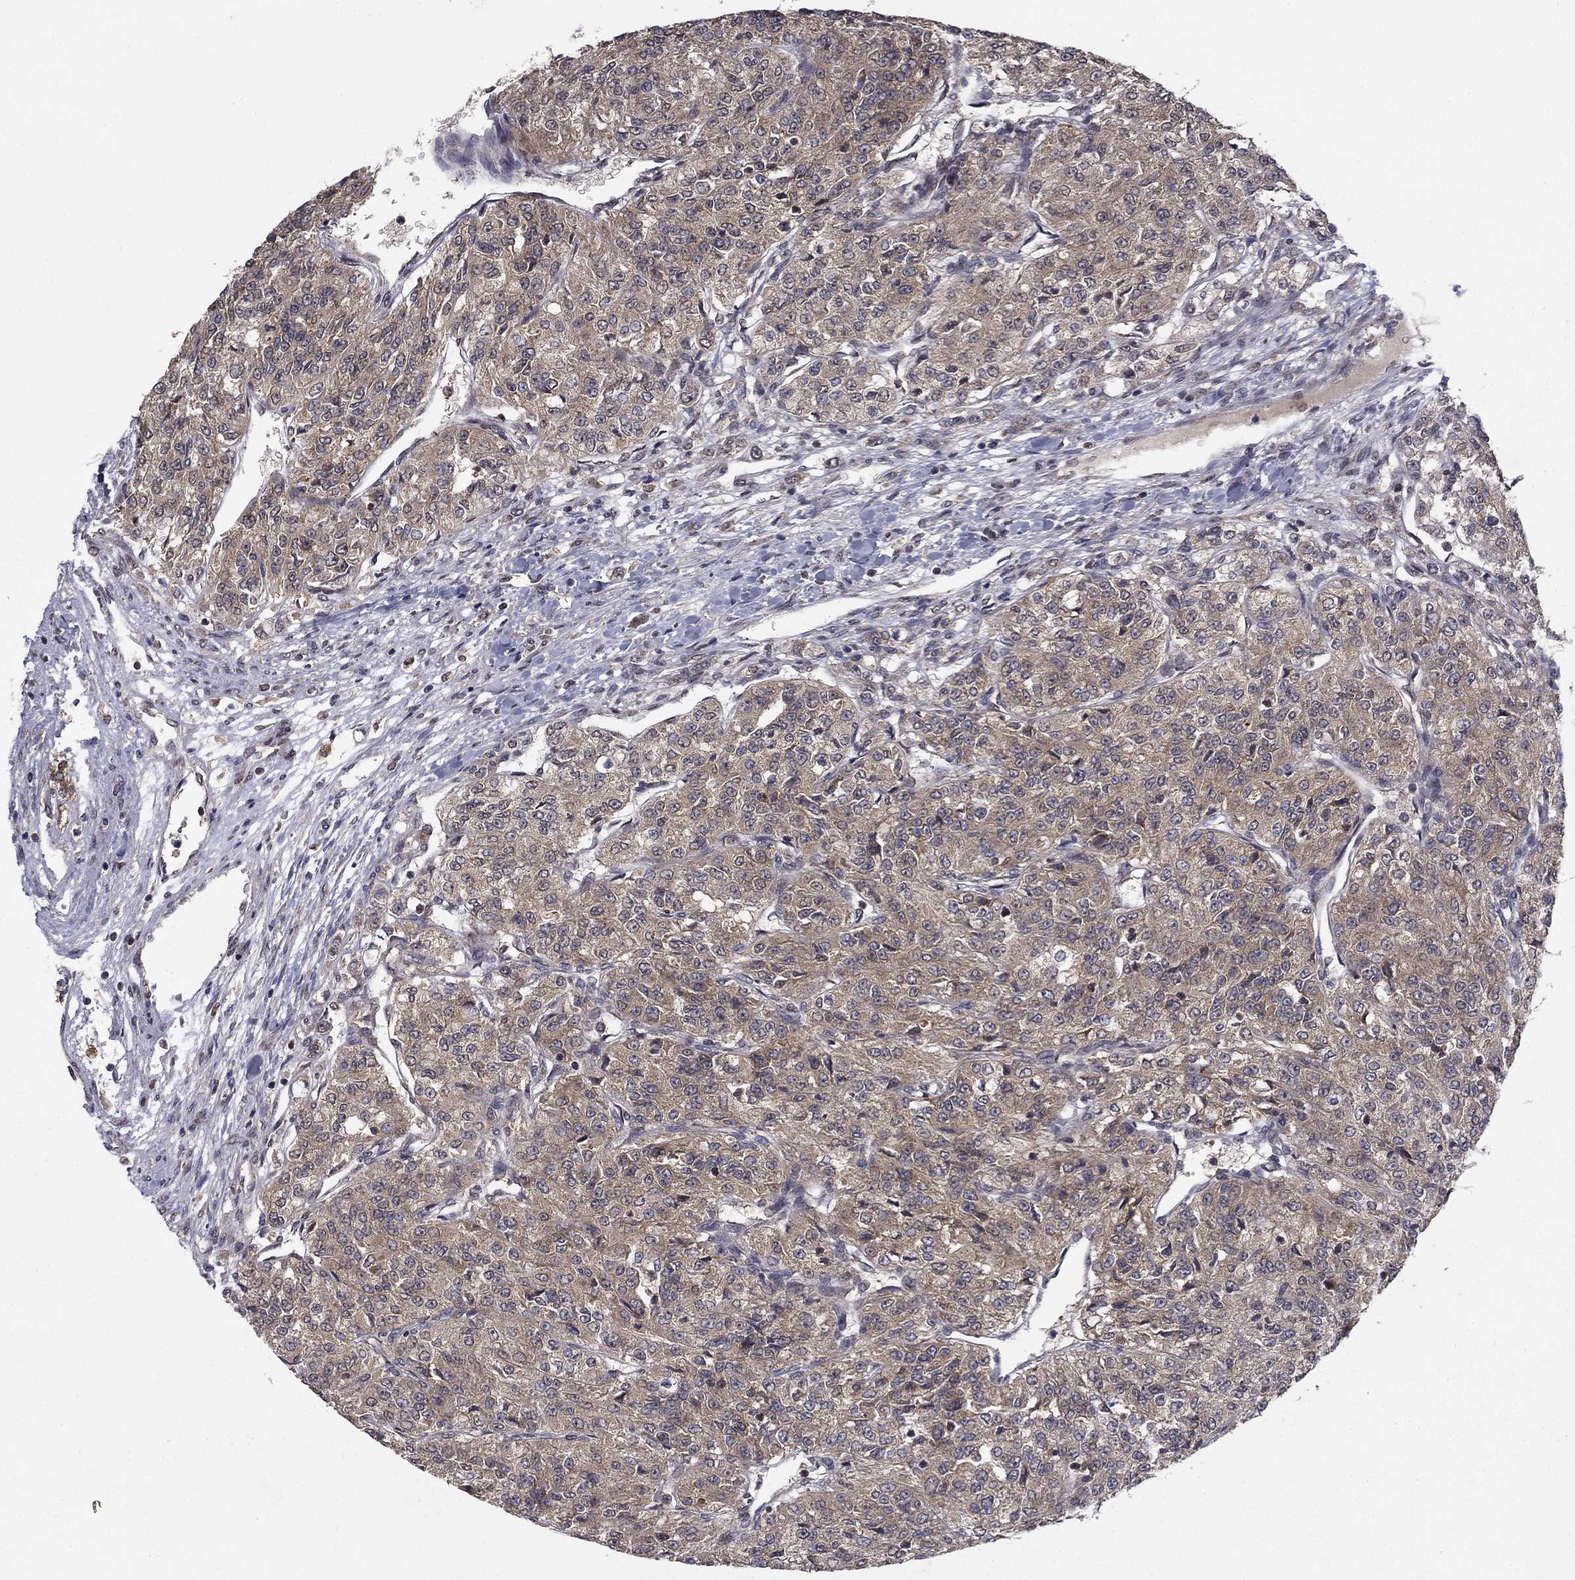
{"staining": {"intensity": "weak", "quantity": "25%-75%", "location": "cytoplasmic/membranous"}, "tissue": "renal cancer", "cell_type": "Tumor cells", "image_type": "cancer", "snomed": [{"axis": "morphology", "description": "Adenocarcinoma, NOS"}, {"axis": "topography", "description": "Kidney"}], "caption": "This is an image of immunohistochemistry staining of adenocarcinoma (renal), which shows weak positivity in the cytoplasmic/membranous of tumor cells.", "gene": "SLC2A13", "patient": {"sex": "female", "age": 63}}